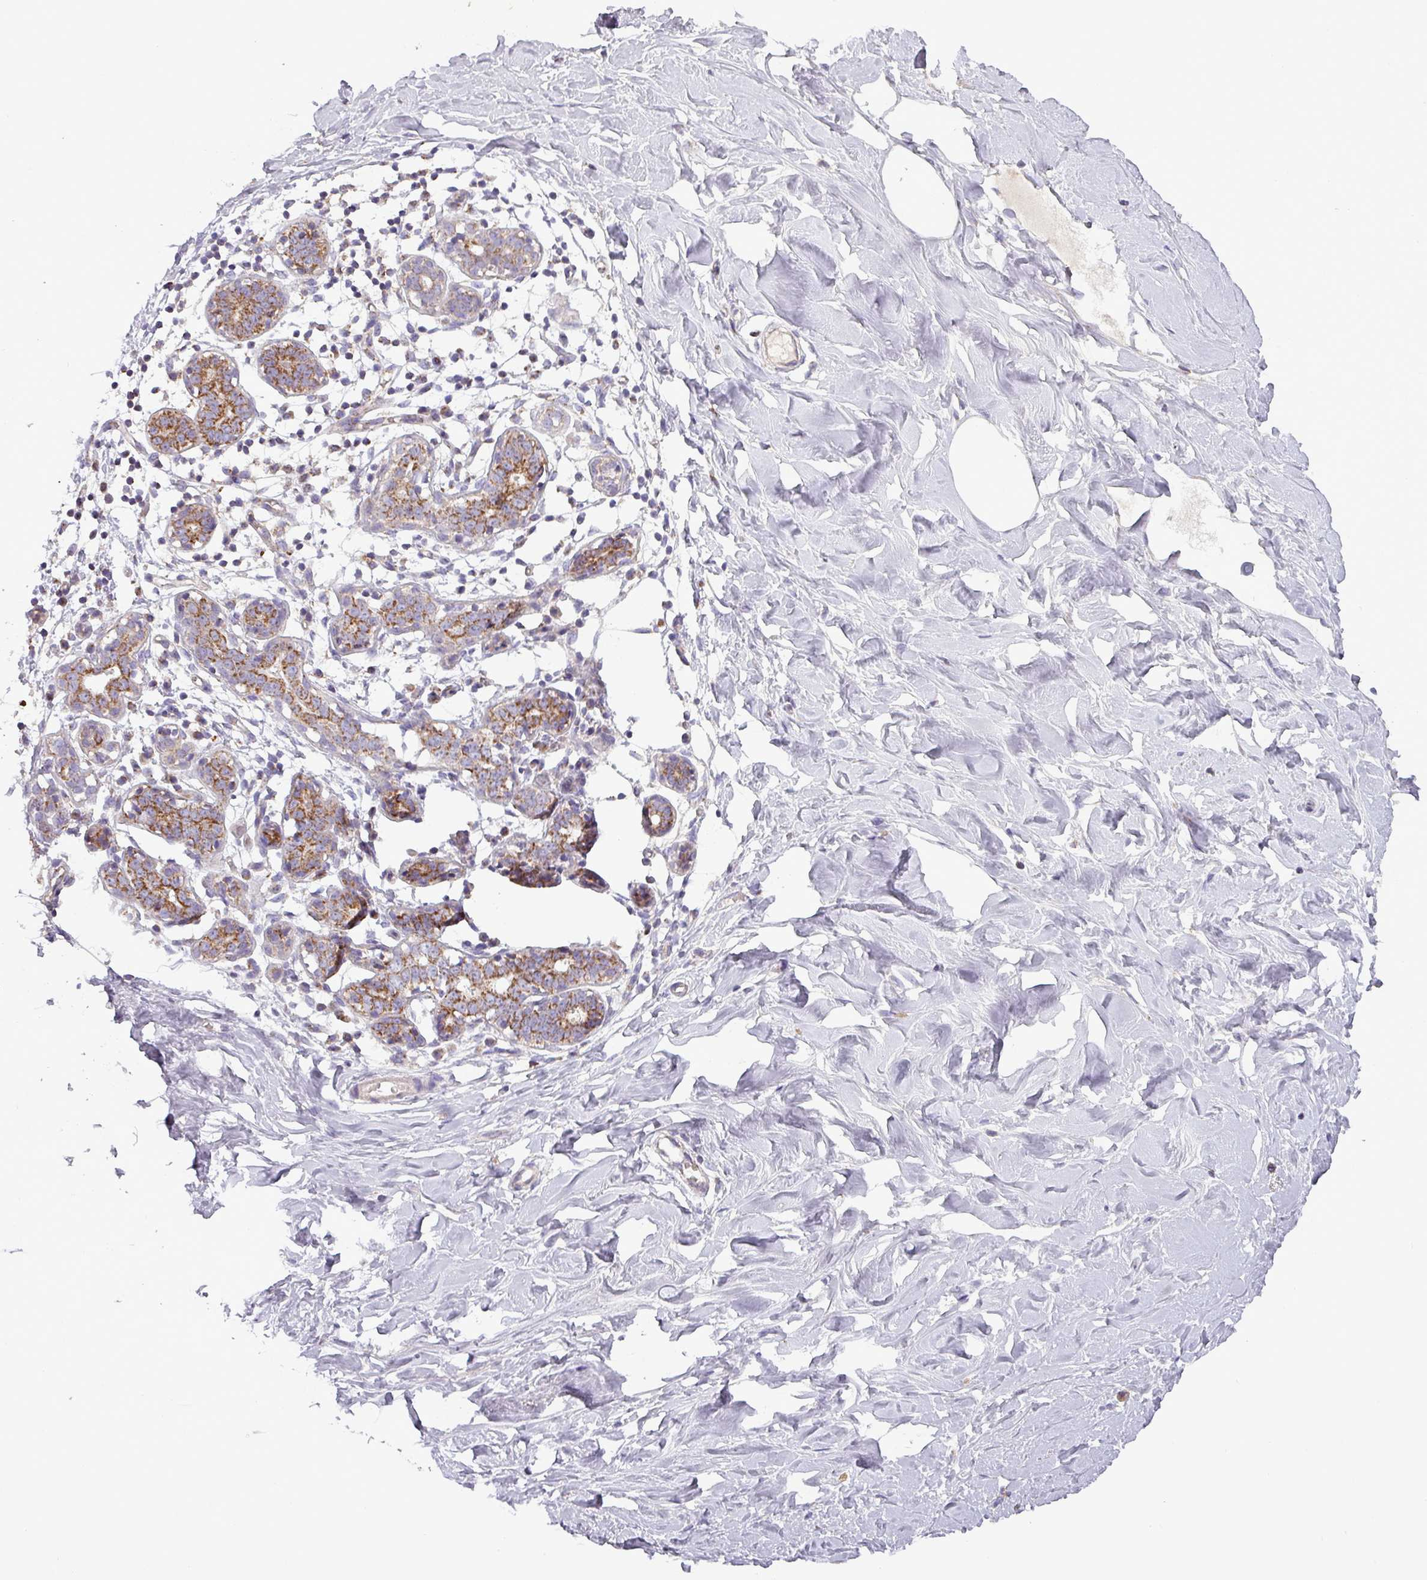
{"staining": {"intensity": "moderate", "quantity": ">75%", "location": "cytoplasmic/membranous"}, "tissue": "breast", "cell_type": "Glandular cells", "image_type": "normal", "snomed": [{"axis": "morphology", "description": "Normal tissue, NOS"}, {"axis": "topography", "description": "Breast"}], "caption": "Brown immunohistochemical staining in unremarkable breast displays moderate cytoplasmic/membranous staining in approximately >75% of glandular cells. (brown staining indicates protein expression, while blue staining denotes nuclei).", "gene": "PNMA6A", "patient": {"sex": "female", "age": 27}}